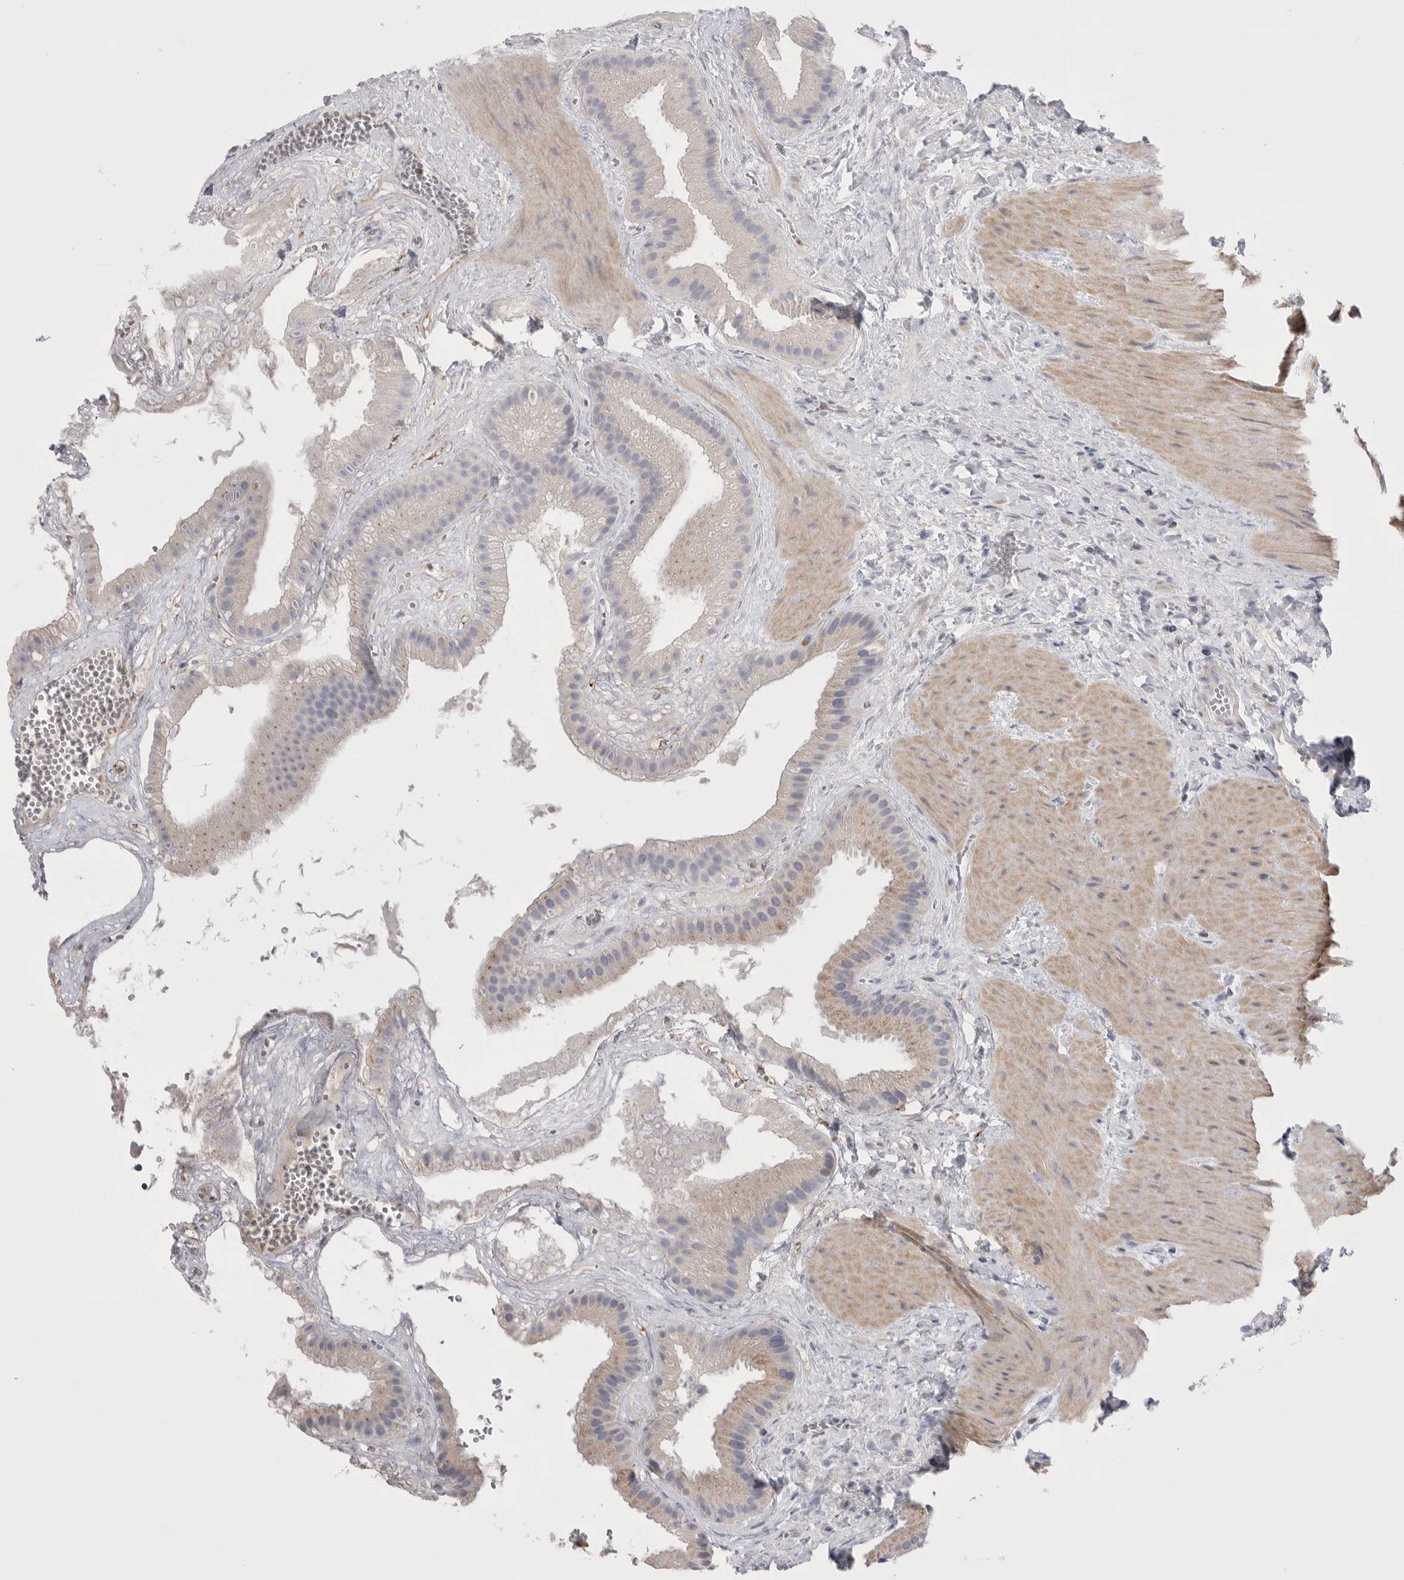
{"staining": {"intensity": "weak", "quantity": "25%-75%", "location": "cytoplasmic/membranous"}, "tissue": "gallbladder", "cell_type": "Glandular cells", "image_type": "normal", "snomed": [{"axis": "morphology", "description": "Normal tissue, NOS"}, {"axis": "topography", "description": "Gallbladder"}], "caption": "Gallbladder was stained to show a protein in brown. There is low levels of weak cytoplasmic/membranous positivity in about 25%-75% of glandular cells. The staining is performed using DAB (3,3'-diaminobenzidine) brown chromogen to label protein expression. The nuclei are counter-stained blue using hematoxylin.", "gene": "CCDC126", "patient": {"sex": "male", "age": 55}}